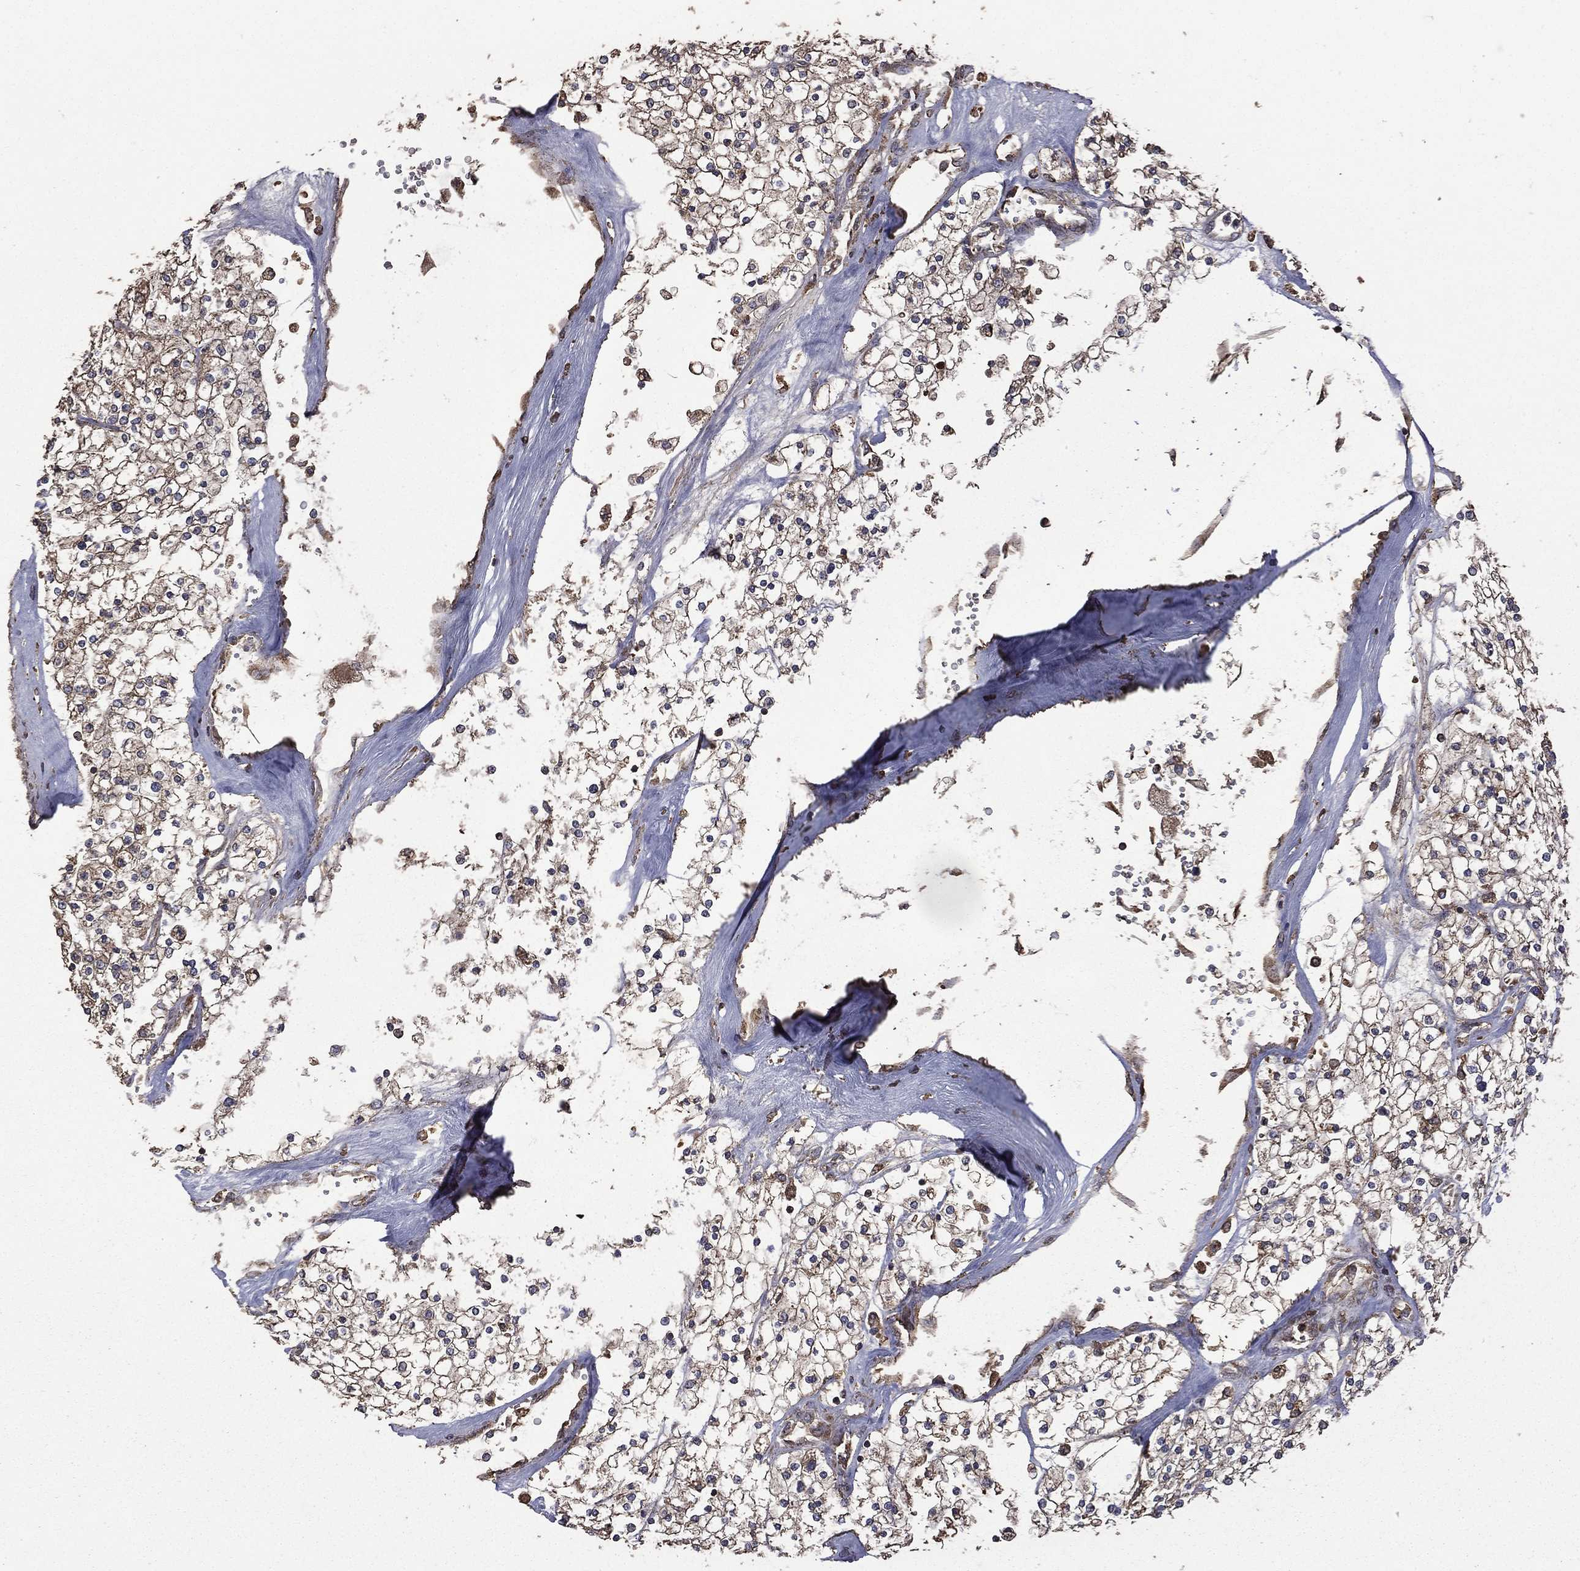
{"staining": {"intensity": "negative", "quantity": "none", "location": "none"}, "tissue": "renal cancer", "cell_type": "Tumor cells", "image_type": "cancer", "snomed": [{"axis": "morphology", "description": "Adenocarcinoma, NOS"}, {"axis": "topography", "description": "Kidney"}], "caption": "Immunohistochemistry (IHC) photomicrograph of neoplastic tissue: renal cancer (adenocarcinoma) stained with DAB (3,3'-diaminobenzidine) shows no significant protein positivity in tumor cells. (DAB (3,3'-diaminobenzidine) immunohistochemistry visualized using brightfield microscopy, high magnification).", "gene": "METTL27", "patient": {"sex": "male", "age": 80}}